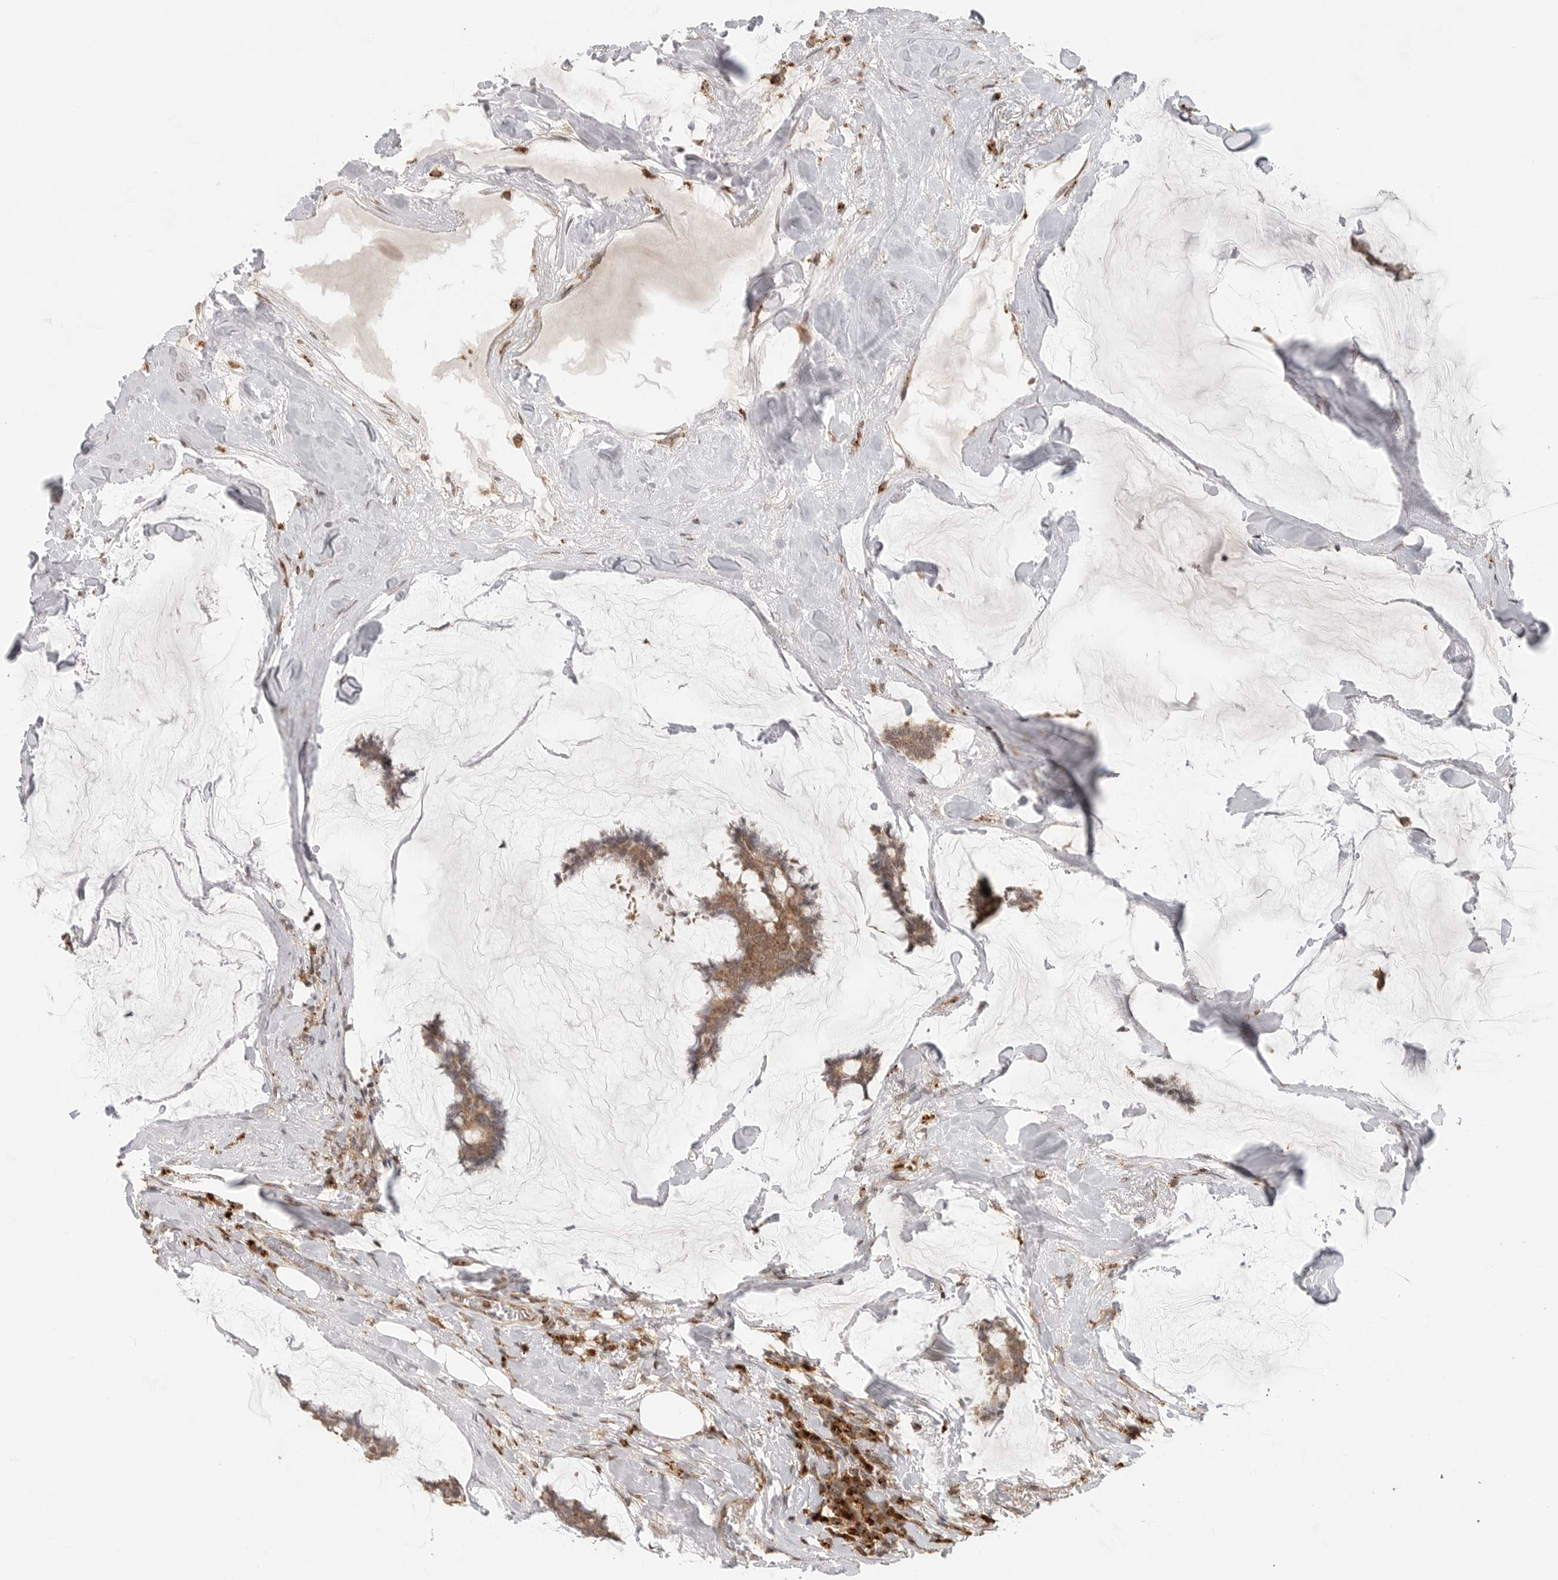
{"staining": {"intensity": "moderate", "quantity": ">75%", "location": "cytoplasmic/membranous"}, "tissue": "breast cancer", "cell_type": "Tumor cells", "image_type": "cancer", "snomed": [{"axis": "morphology", "description": "Duct carcinoma"}, {"axis": "topography", "description": "Breast"}], "caption": "A brown stain labels moderate cytoplasmic/membranous expression of a protein in breast cancer tumor cells.", "gene": "IDUA", "patient": {"sex": "female", "age": 93}}